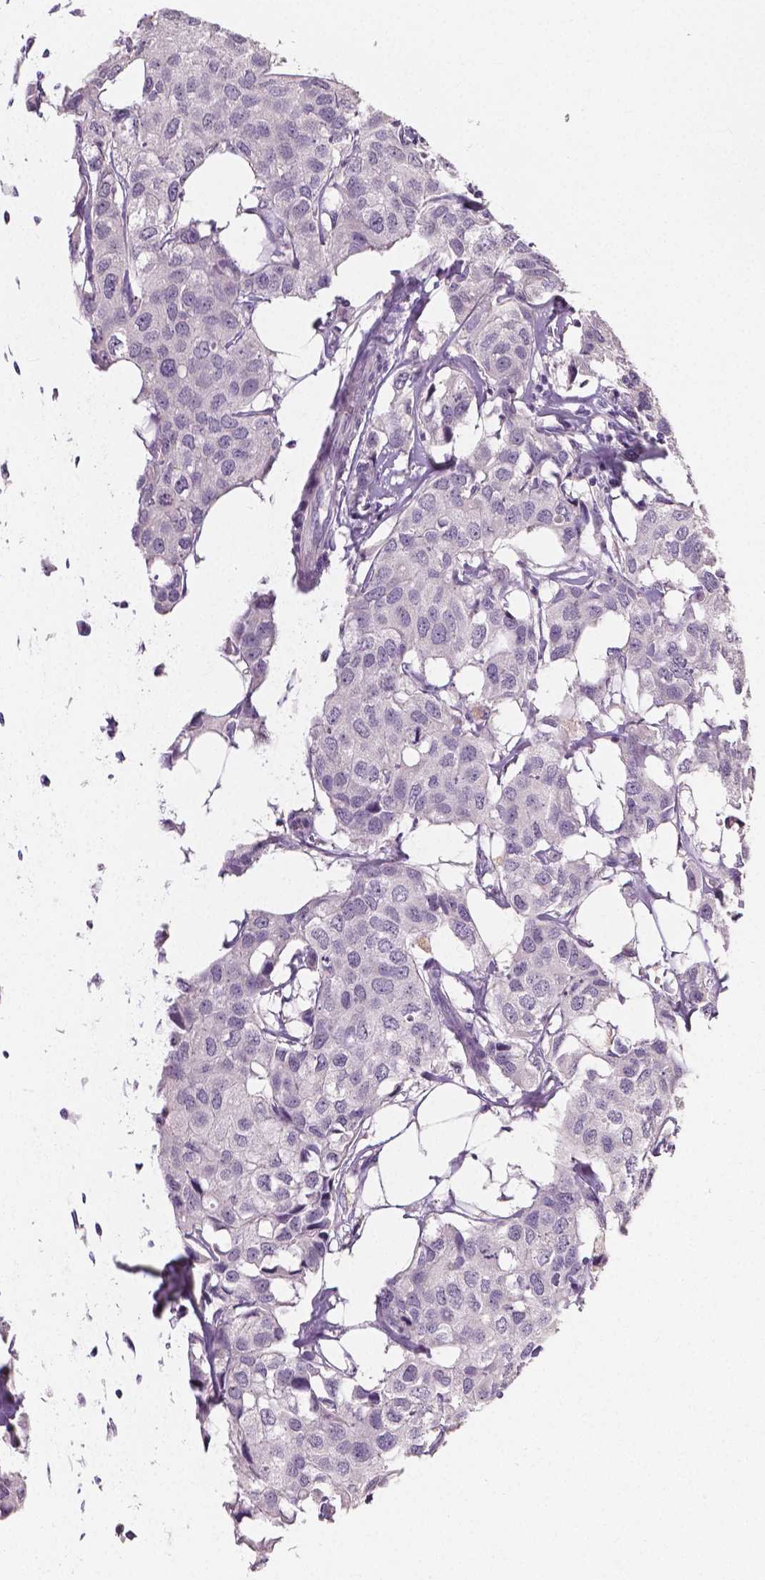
{"staining": {"intensity": "negative", "quantity": "none", "location": "none"}, "tissue": "breast cancer", "cell_type": "Tumor cells", "image_type": "cancer", "snomed": [{"axis": "morphology", "description": "Duct carcinoma"}, {"axis": "topography", "description": "Breast"}], "caption": "Immunohistochemical staining of human breast cancer demonstrates no significant positivity in tumor cells.", "gene": "NECAB1", "patient": {"sex": "female", "age": 80}}